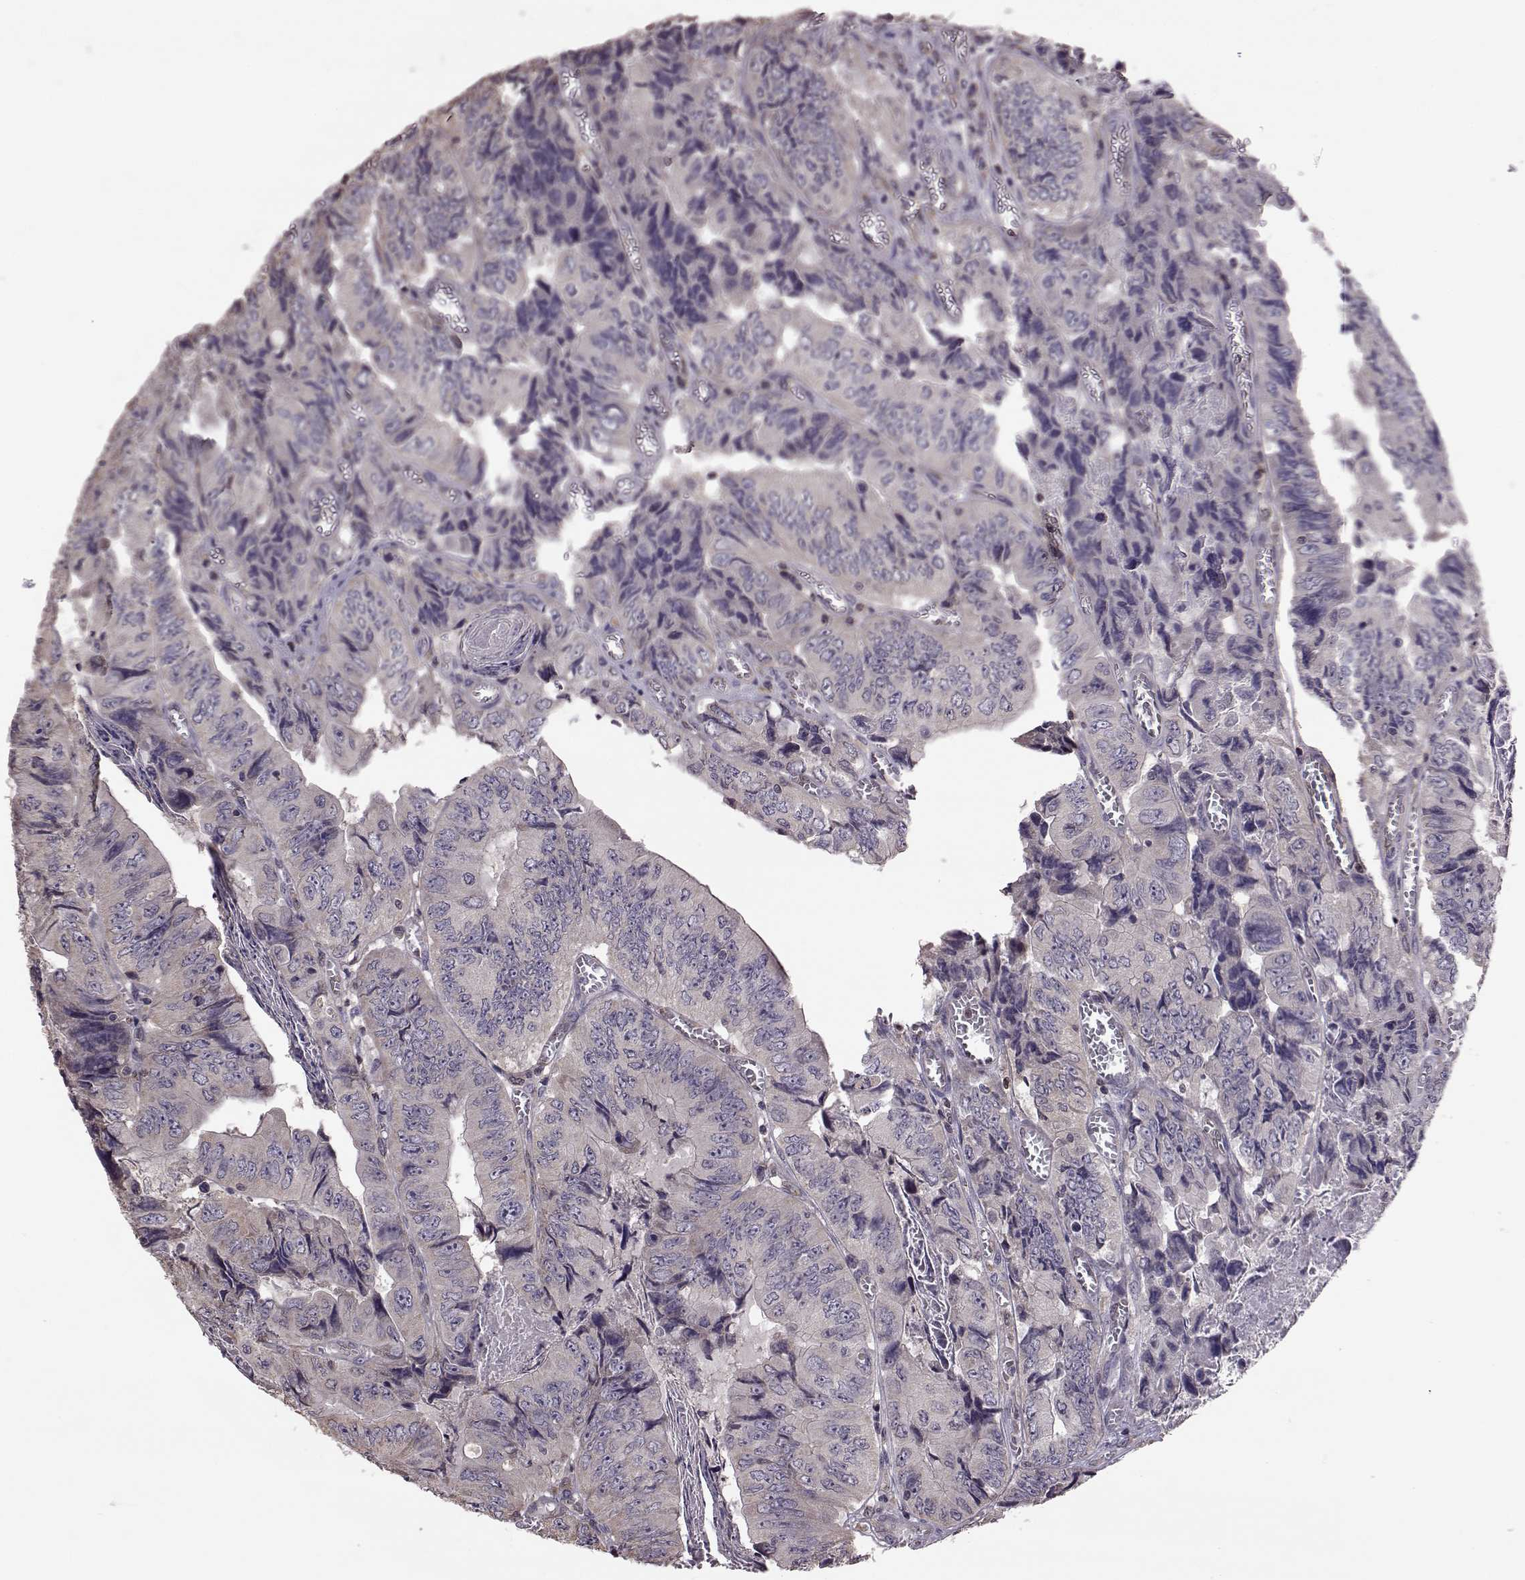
{"staining": {"intensity": "negative", "quantity": "none", "location": "none"}, "tissue": "colorectal cancer", "cell_type": "Tumor cells", "image_type": "cancer", "snomed": [{"axis": "morphology", "description": "Adenocarcinoma, NOS"}, {"axis": "topography", "description": "Colon"}], "caption": "Immunohistochemical staining of colorectal cancer displays no significant expression in tumor cells. The staining was performed using DAB to visualize the protein expression in brown, while the nuclei were stained in blue with hematoxylin (Magnification: 20x).", "gene": "CDC42SE1", "patient": {"sex": "female", "age": 84}}